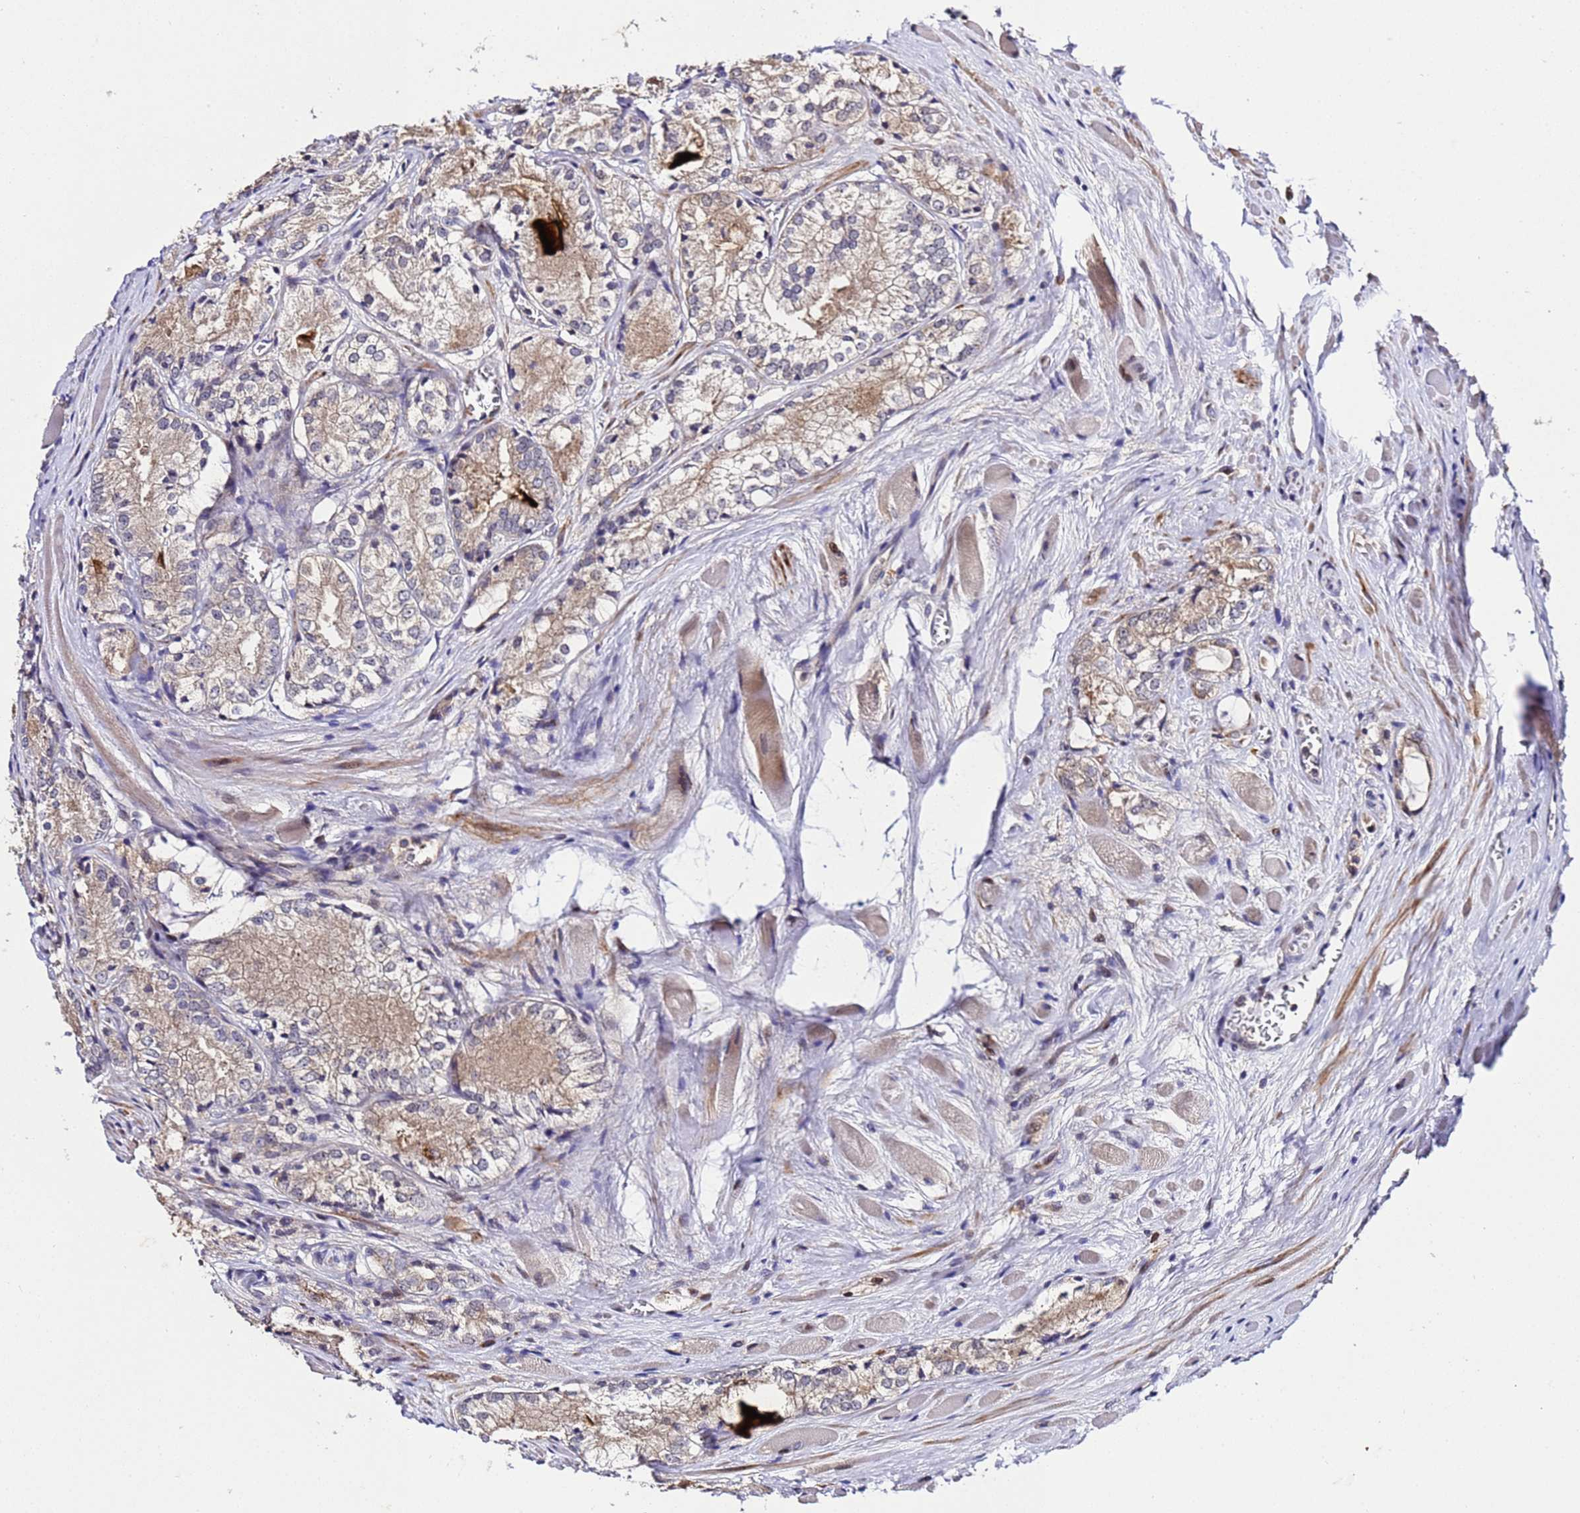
{"staining": {"intensity": "weak", "quantity": "25%-75%", "location": "cytoplasmic/membranous"}, "tissue": "prostate cancer", "cell_type": "Tumor cells", "image_type": "cancer", "snomed": [{"axis": "morphology", "description": "Adenocarcinoma, Low grade"}, {"axis": "topography", "description": "Prostate"}], "caption": "Protein staining of adenocarcinoma (low-grade) (prostate) tissue displays weak cytoplasmic/membranous expression in approximately 25%-75% of tumor cells.", "gene": "PLXDC2", "patient": {"sex": "male", "age": 67}}